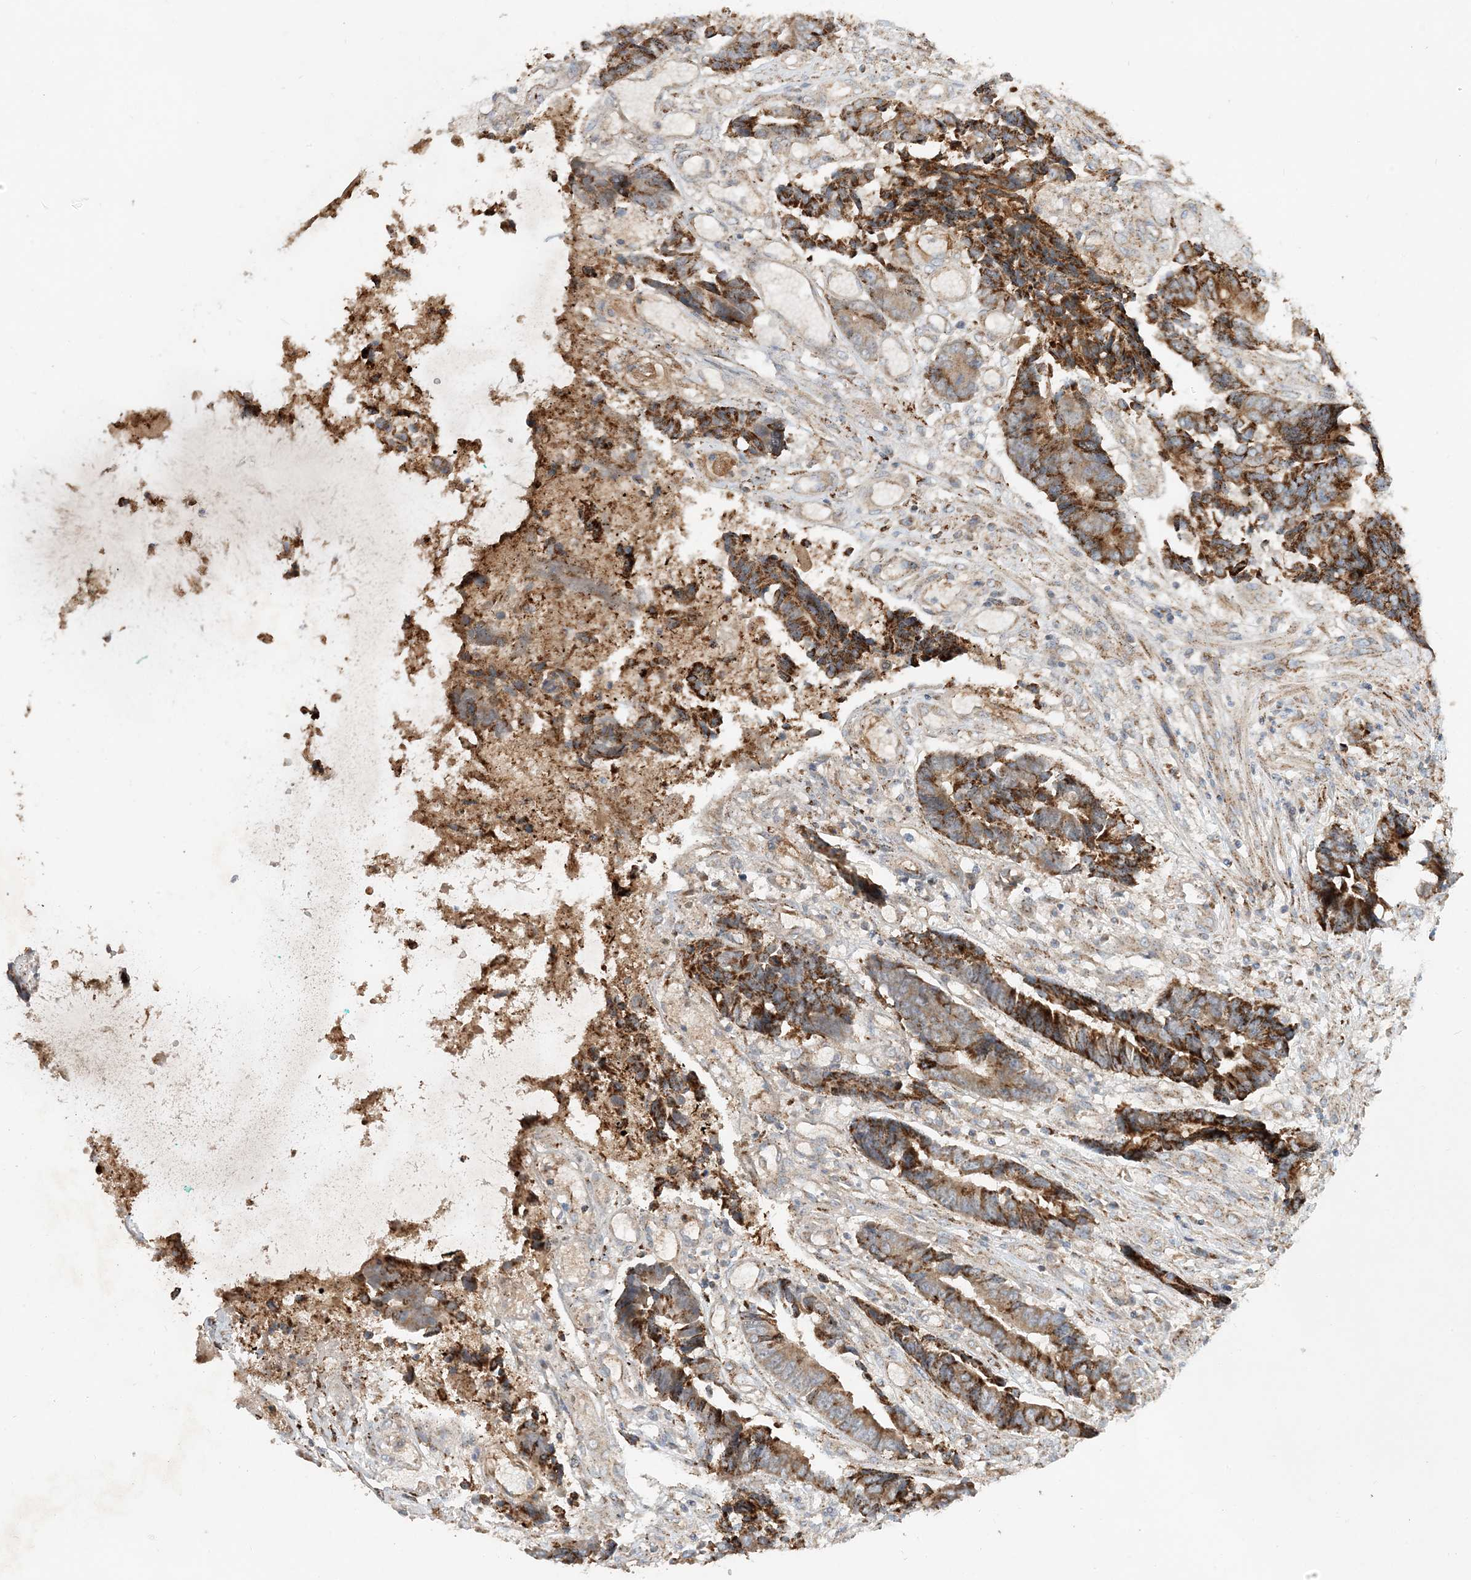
{"staining": {"intensity": "strong", "quantity": ">75%", "location": "cytoplasmic/membranous"}, "tissue": "colorectal cancer", "cell_type": "Tumor cells", "image_type": "cancer", "snomed": [{"axis": "morphology", "description": "Adenocarcinoma, NOS"}, {"axis": "topography", "description": "Rectum"}], "caption": "Approximately >75% of tumor cells in human adenocarcinoma (colorectal) exhibit strong cytoplasmic/membranous protein positivity as visualized by brown immunohistochemical staining.", "gene": "NDUFAF3", "patient": {"sex": "male", "age": 84}}